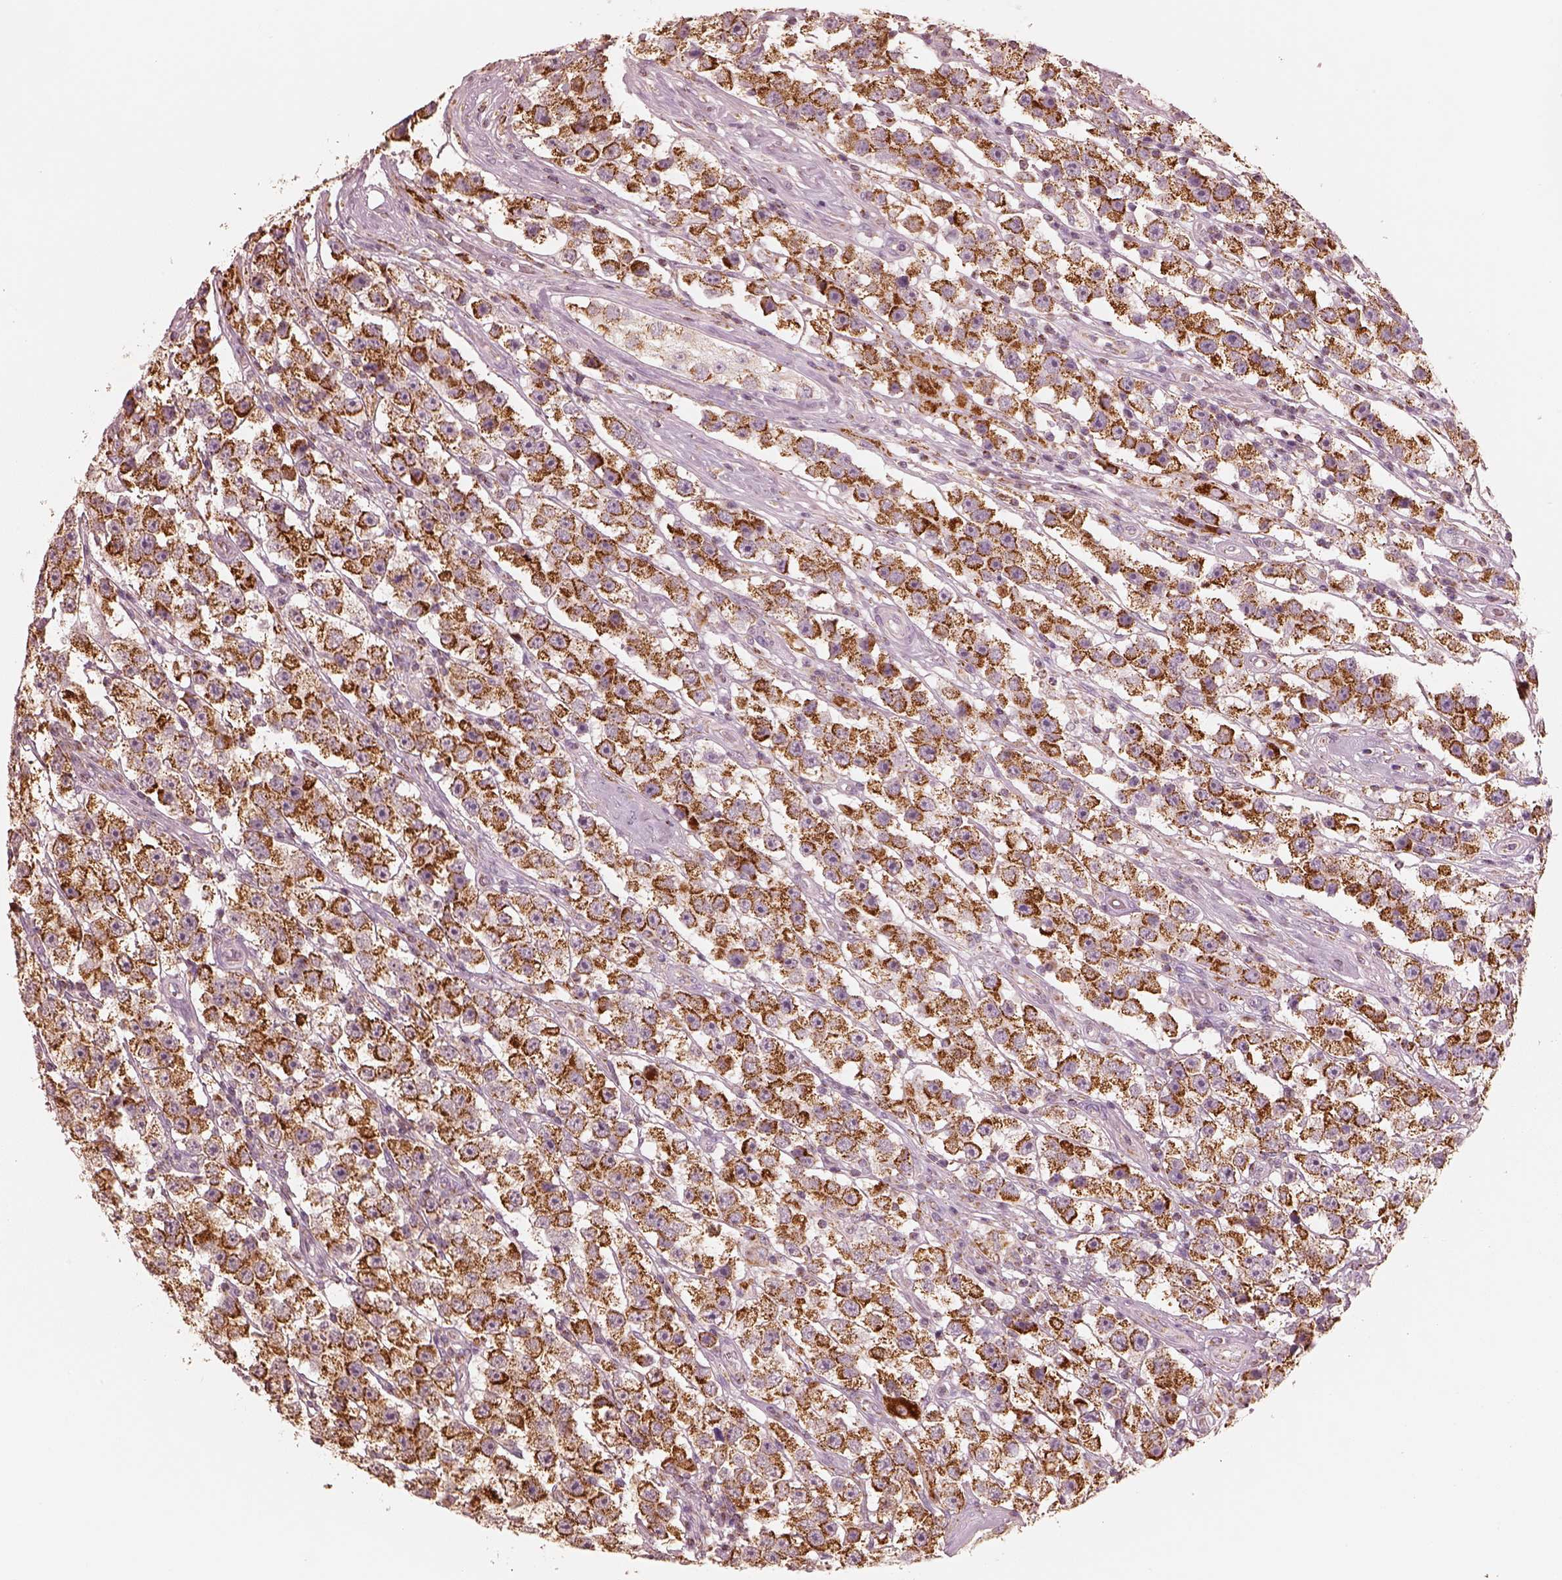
{"staining": {"intensity": "strong", "quantity": ">75%", "location": "cytoplasmic/membranous"}, "tissue": "testis cancer", "cell_type": "Tumor cells", "image_type": "cancer", "snomed": [{"axis": "morphology", "description": "Seminoma, NOS"}, {"axis": "topography", "description": "Testis"}], "caption": "Tumor cells demonstrate high levels of strong cytoplasmic/membranous staining in approximately >75% of cells in human testis seminoma.", "gene": "ENTPD6", "patient": {"sex": "male", "age": 45}}